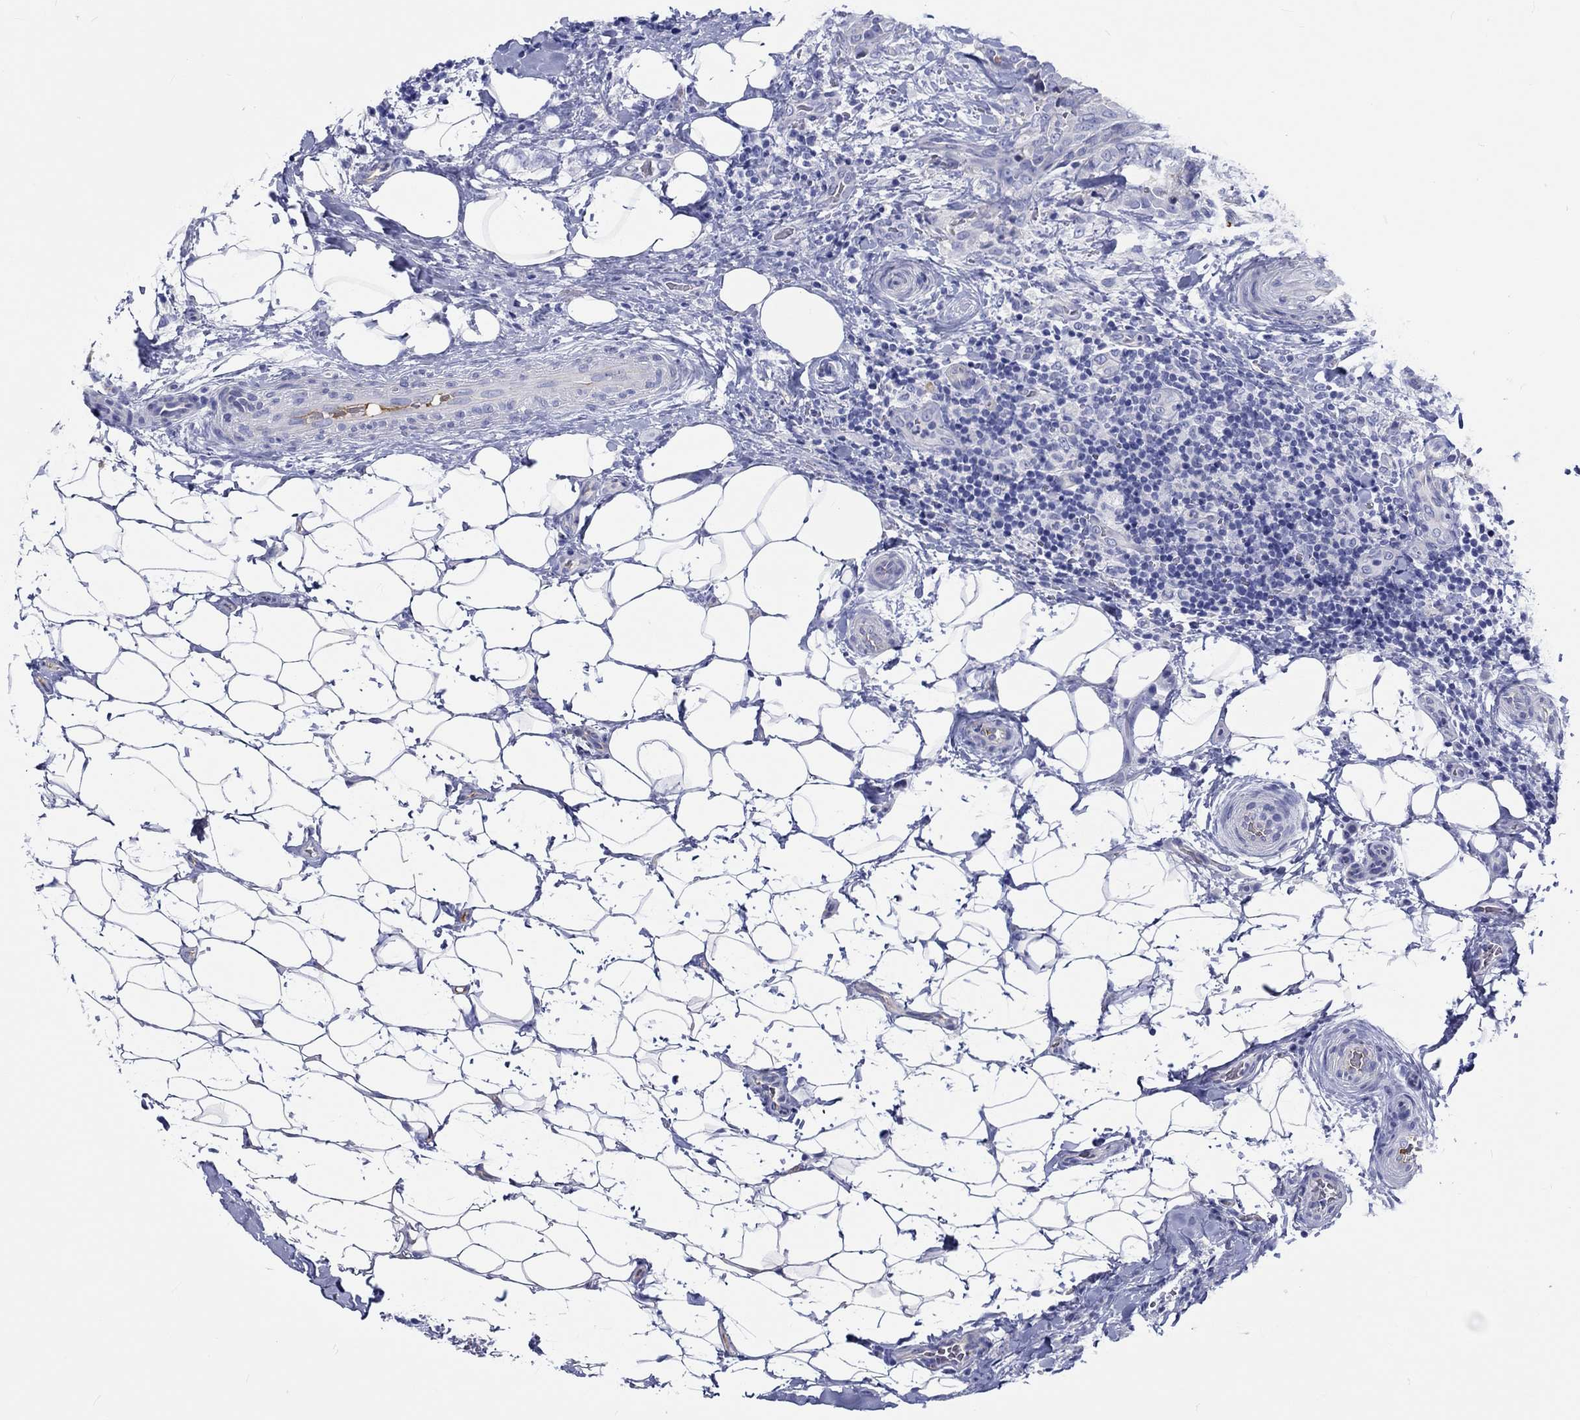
{"staining": {"intensity": "negative", "quantity": "none", "location": "none"}, "tissue": "thyroid cancer", "cell_type": "Tumor cells", "image_type": "cancer", "snomed": [{"axis": "morphology", "description": "Papillary adenocarcinoma, NOS"}, {"axis": "topography", "description": "Thyroid gland"}], "caption": "A high-resolution image shows immunohistochemistry (IHC) staining of thyroid cancer (papillary adenocarcinoma), which displays no significant positivity in tumor cells.", "gene": "CDY2B", "patient": {"sex": "male", "age": 61}}